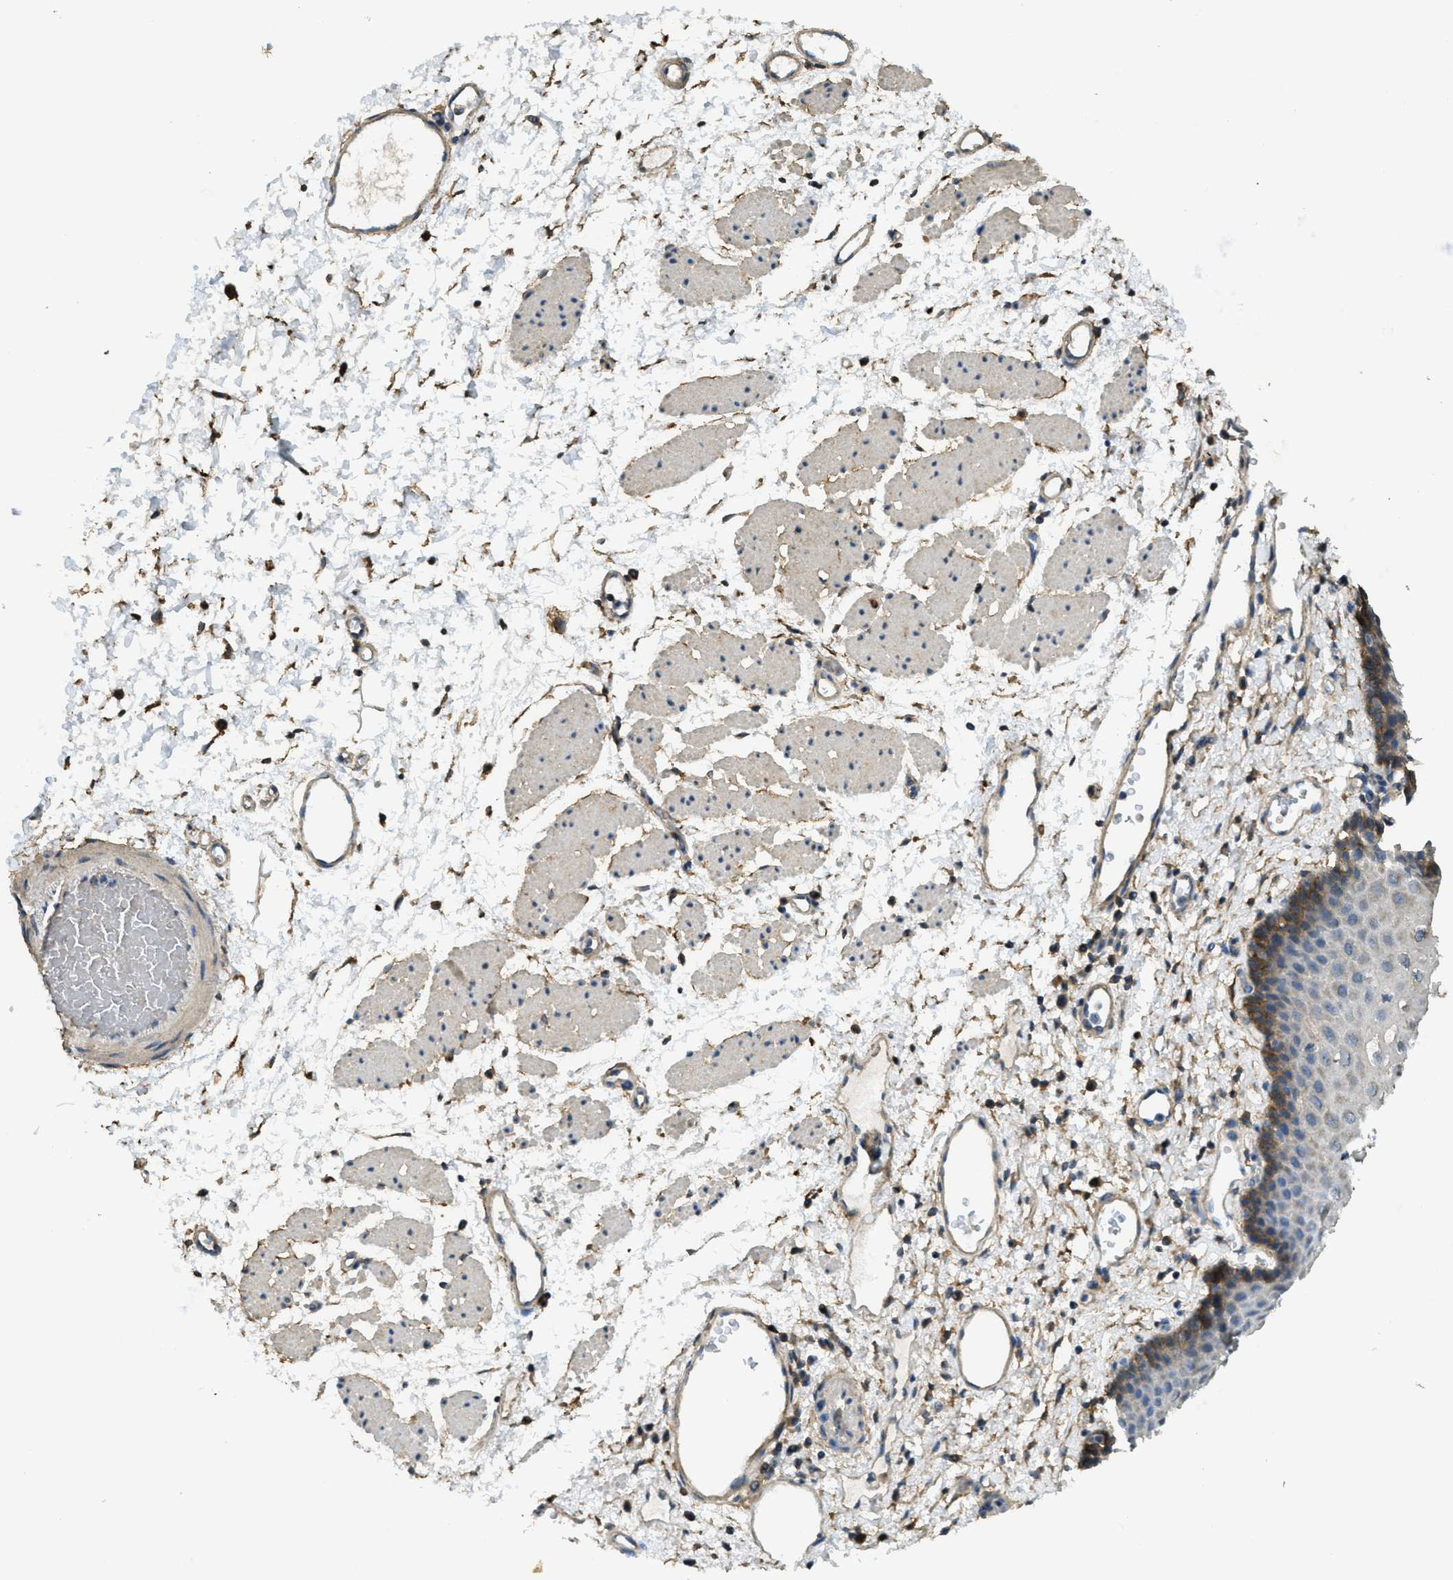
{"staining": {"intensity": "moderate", "quantity": "<25%", "location": "cytoplasmic/membranous"}, "tissue": "esophagus", "cell_type": "Squamous epithelial cells", "image_type": "normal", "snomed": [{"axis": "morphology", "description": "Normal tissue, NOS"}, {"axis": "topography", "description": "Esophagus"}], "caption": "Esophagus was stained to show a protein in brown. There is low levels of moderate cytoplasmic/membranous positivity in approximately <25% of squamous epithelial cells. The staining is performed using DAB (3,3'-diaminobenzidine) brown chromogen to label protein expression. The nuclei are counter-stained blue using hematoxylin.", "gene": "CD276", "patient": {"sex": "male", "age": 54}}